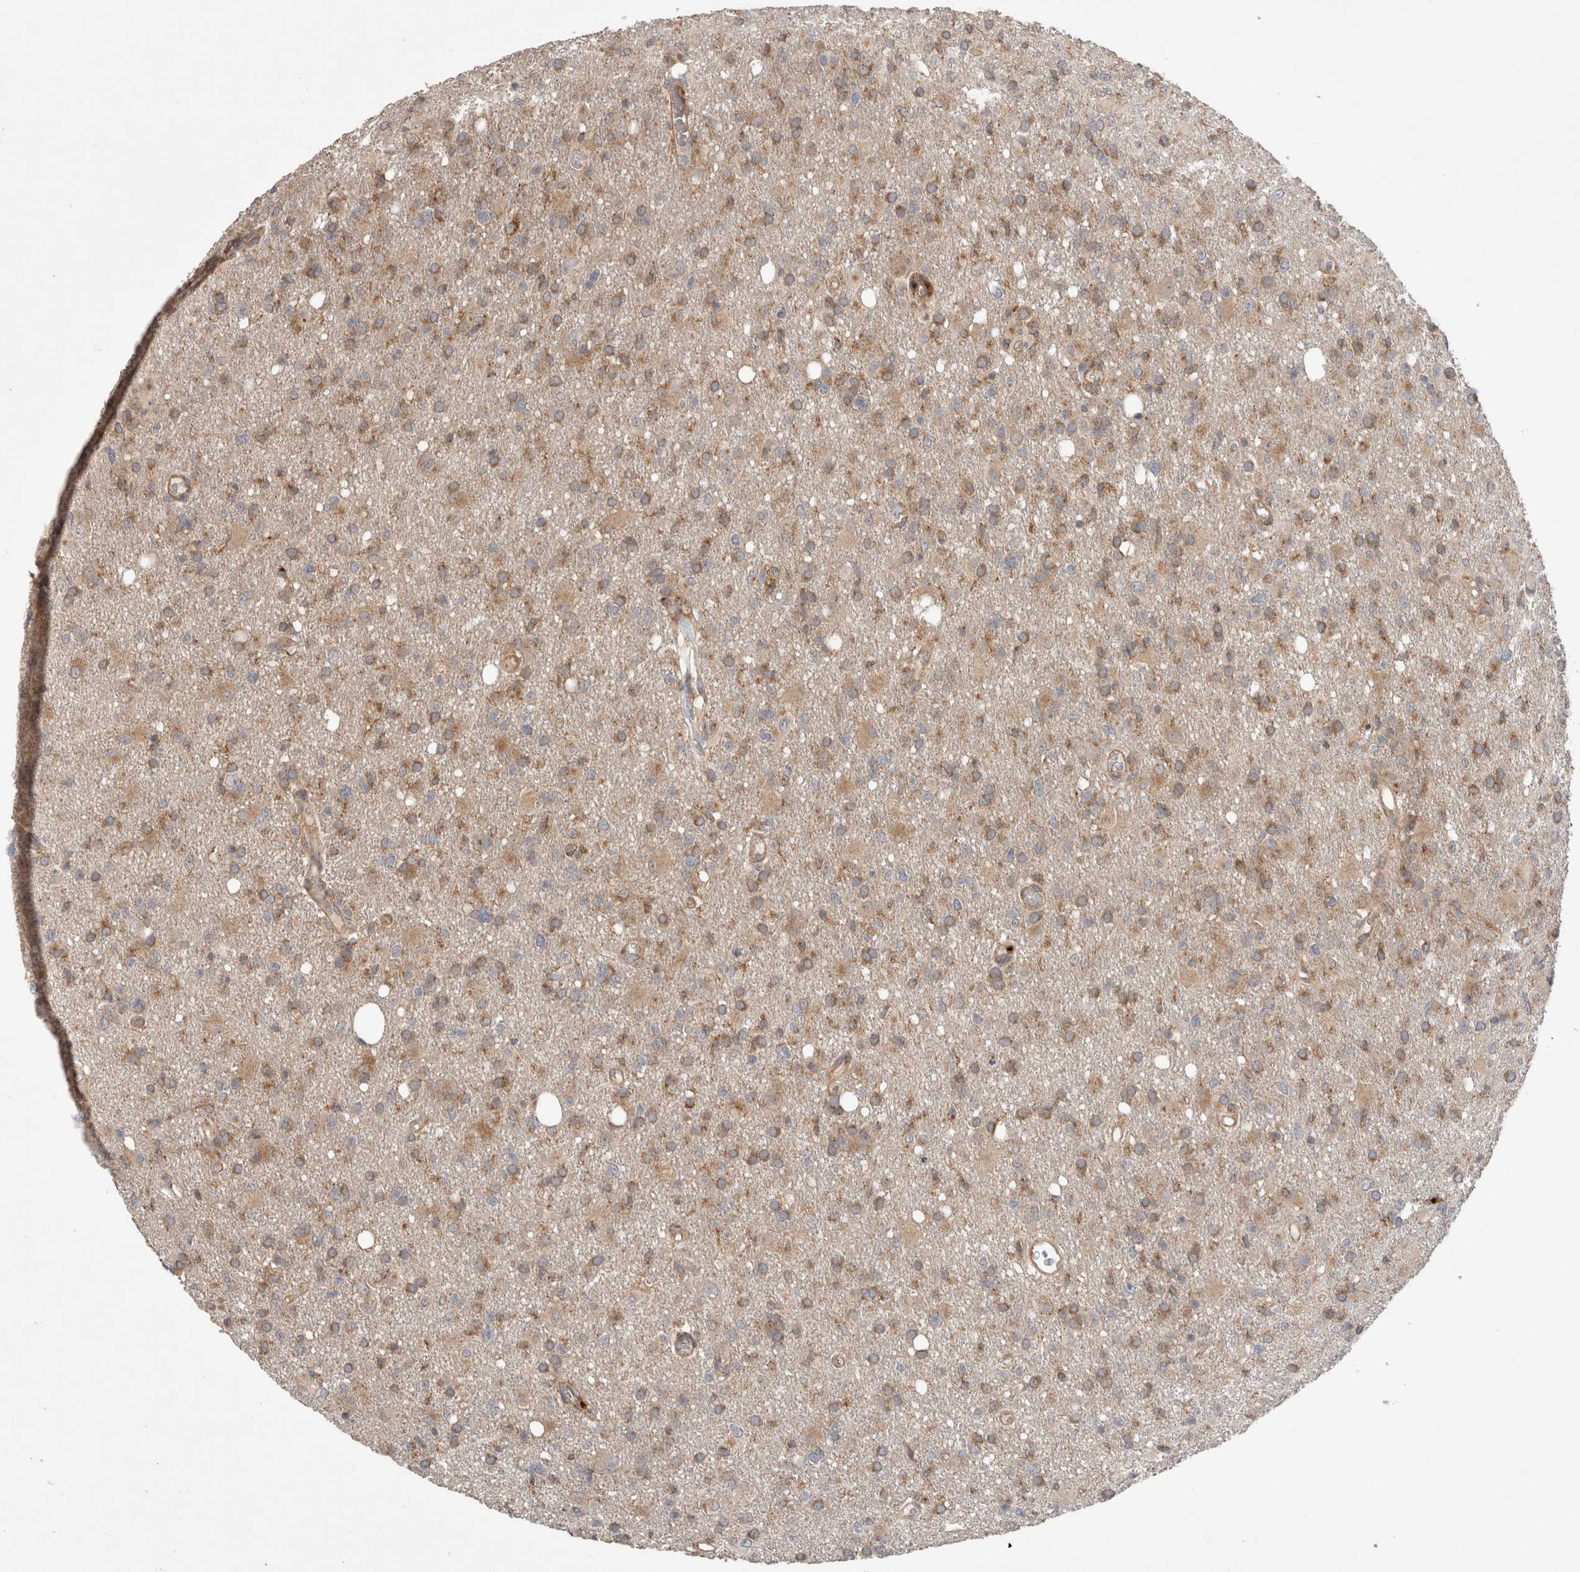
{"staining": {"intensity": "moderate", "quantity": ">75%", "location": "cytoplasmic/membranous"}, "tissue": "glioma", "cell_type": "Tumor cells", "image_type": "cancer", "snomed": [{"axis": "morphology", "description": "Glioma, malignant, High grade"}, {"axis": "topography", "description": "Brain"}], "caption": "Protein expression analysis of human glioma reveals moderate cytoplasmic/membranous expression in about >75% of tumor cells. (DAB IHC, brown staining for protein, blue staining for nuclei).", "gene": "TRIM5", "patient": {"sex": "female", "age": 57}}